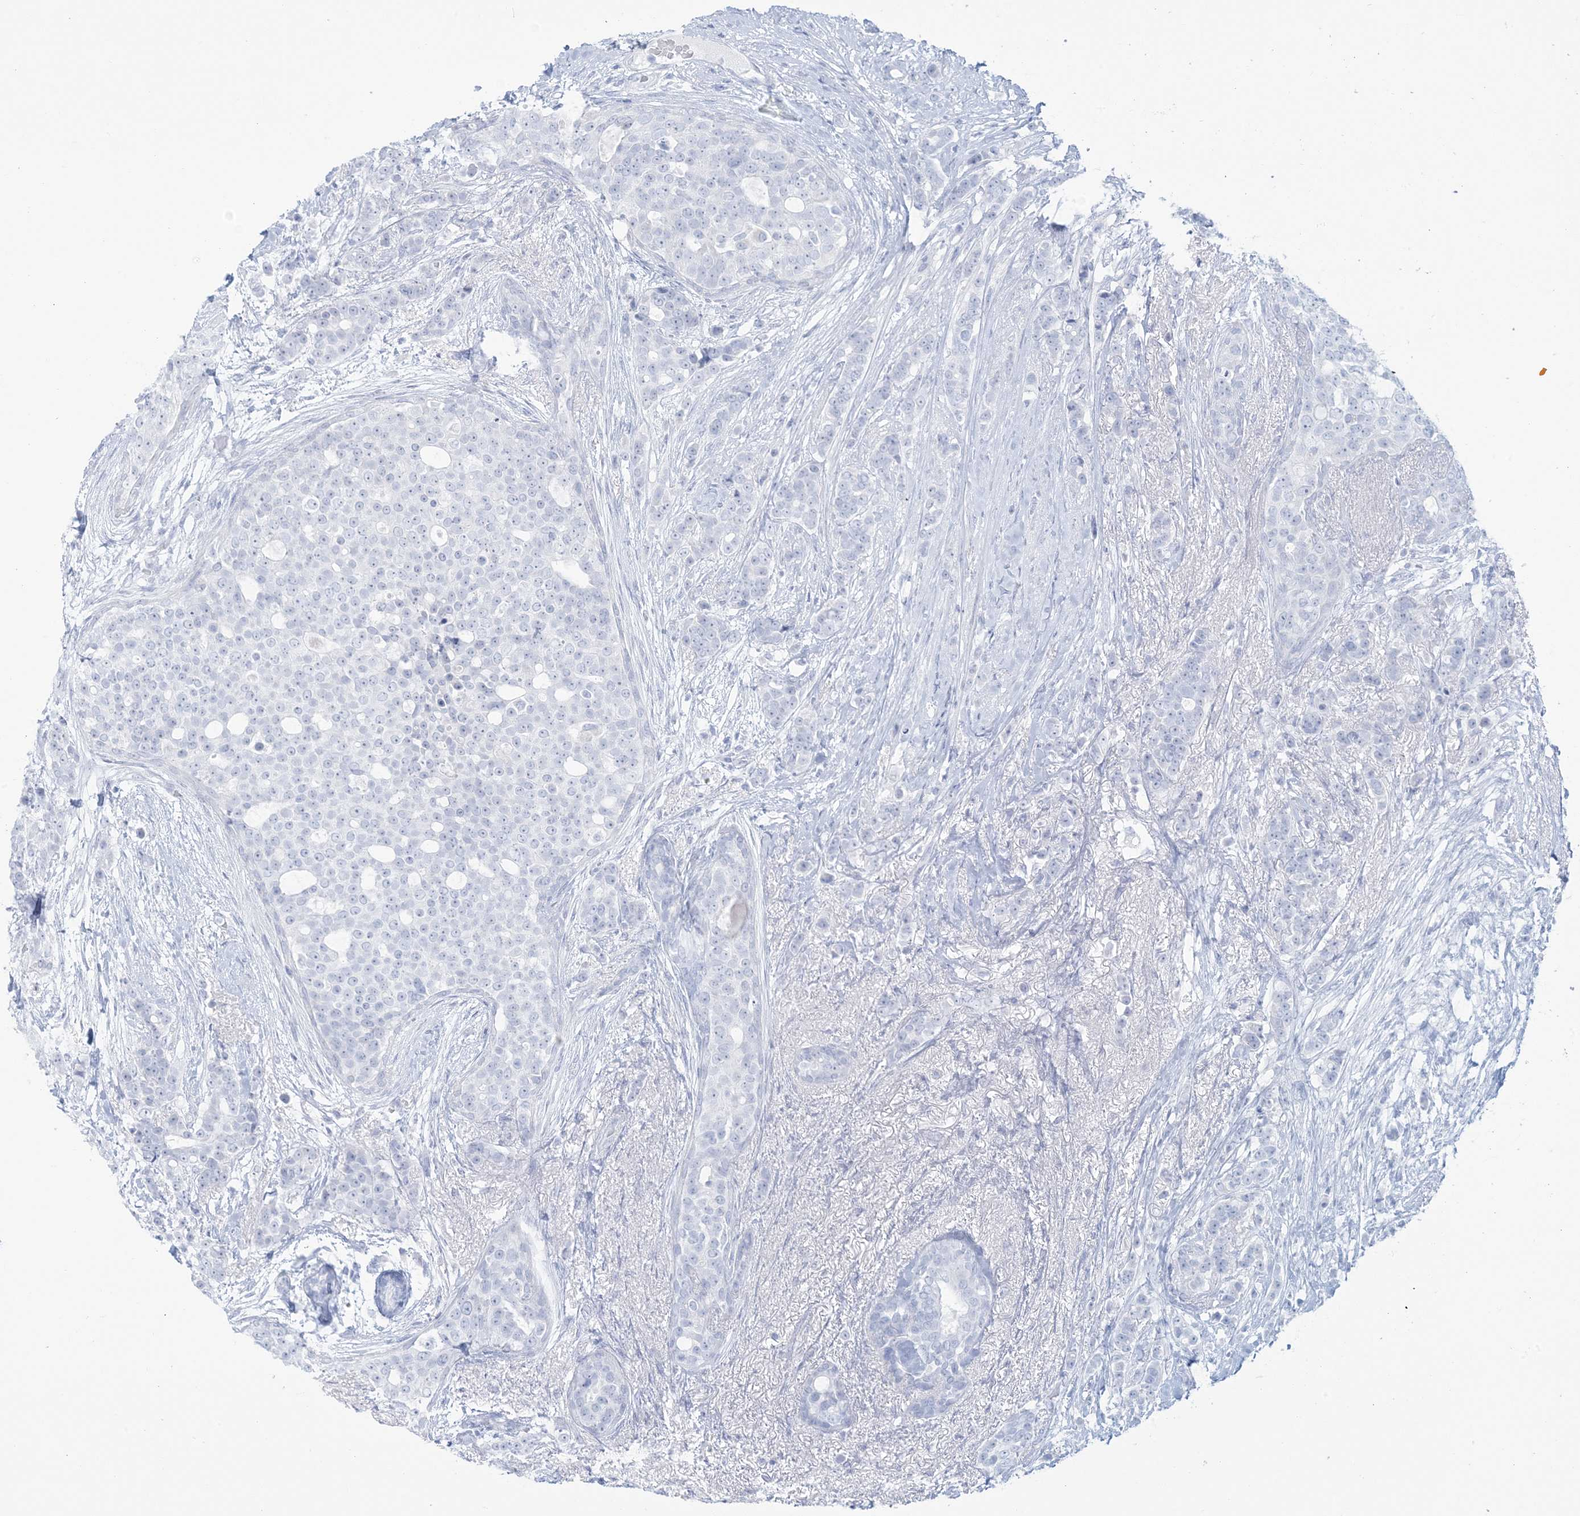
{"staining": {"intensity": "negative", "quantity": "none", "location": "none"}, "tissue": "breast cancer", "cell_type": "Tumor cells", "image_type": "cancer", "snomed": [{"axis": "morphology", "description": "Lobular carcinoma"}, {"axis": "topography", "description": "Breast"}], "caption": "Immunohistochemistry micrograph of neoplastic tissue: human lobular carcinoma (breast) stained with DAB (3,3'-diaminobenzidine) reveals no significant protein staining in tumor cells. (Brightfield microscopy of DAB (3,3'-diaminobenzidine) IHC at high magnification).", "gene": "AGXT", "patient": {"sex": "female", "age": 51}}